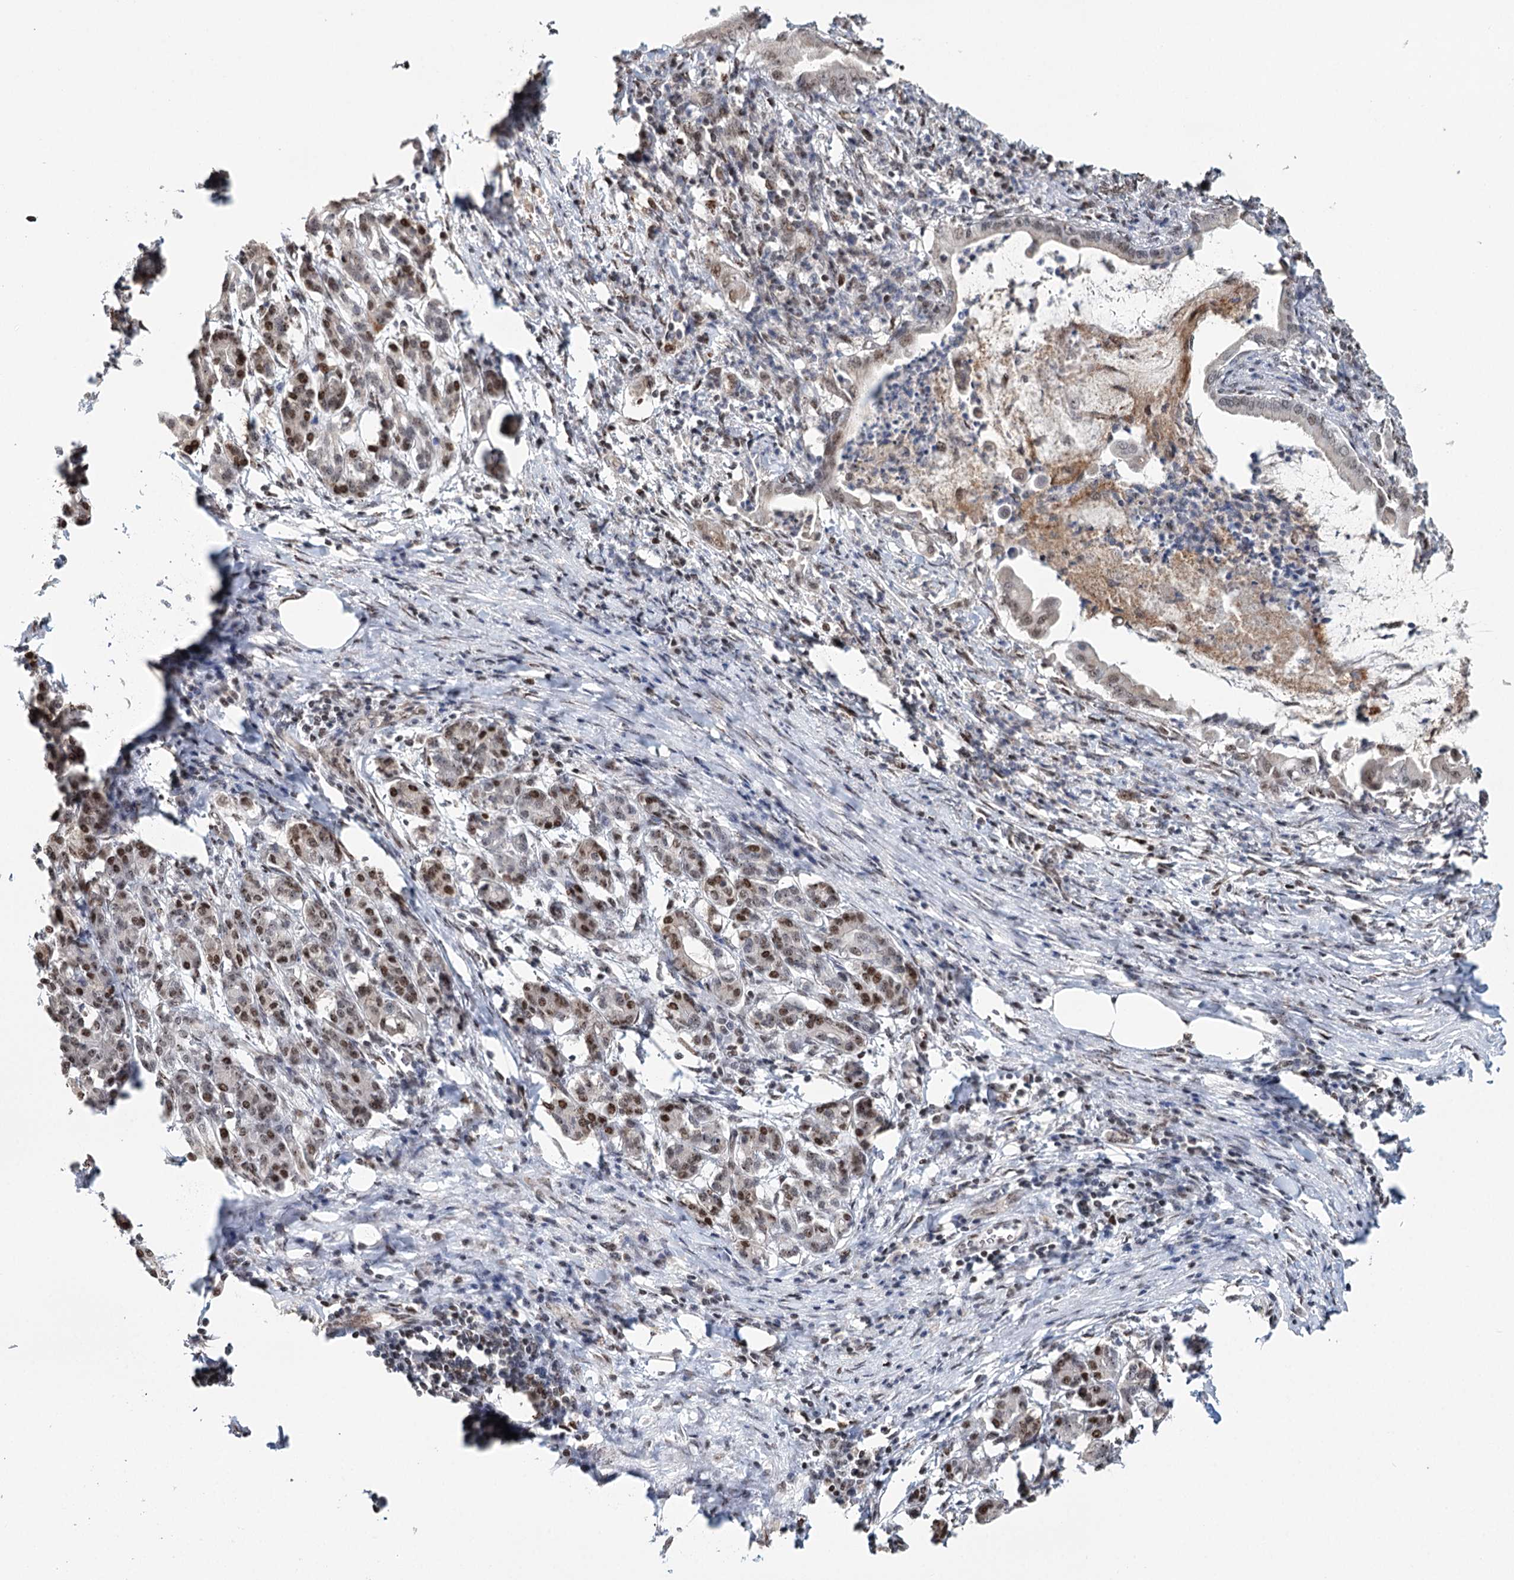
{"staining": {"intensity": "moderate", "quantity": "<25%", "location": "nuclear"}, "tissue": "pancreatic cancer", "cell_type": "Tumor cells", "image_type": "cancer", "snomed": [{"axis": "morphology", "description": "Adenocarcinoma, NOS"}, {"axis": "topography", "description": "Pancreas"}], "caption": "The image displays staining of adenocarcinoma (pancreatic), revealing moderate nuclear protein staining (brown color) within tumor cells.", "gene": "RPS27A", "patient": {"sex": "female", "age": 55}}